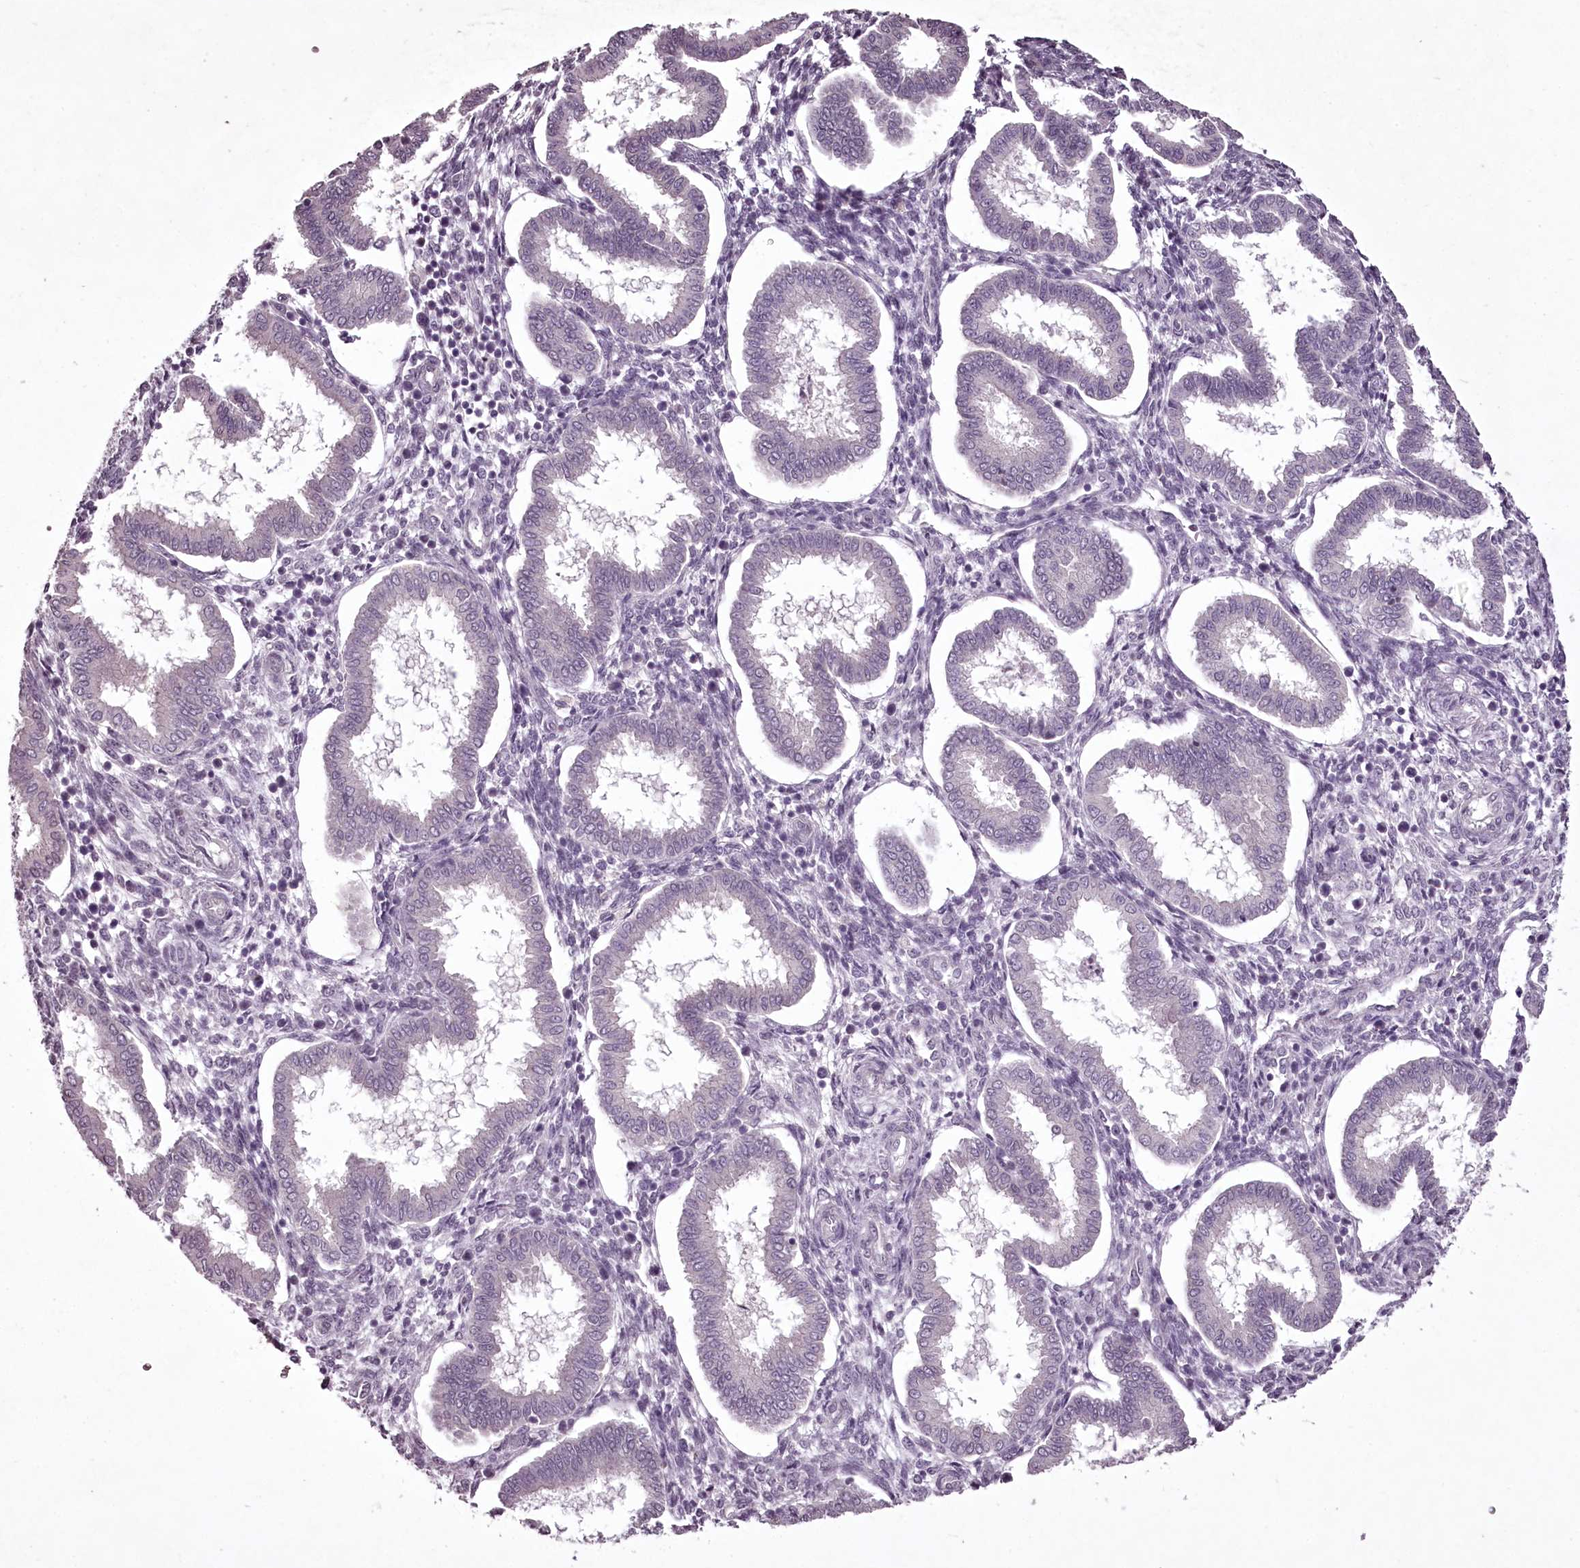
{"staining": {"intensity": "negative", "quantity": "none", "location": "none"}, "tissue": "endometrium", "cell_type": "Cells in endometrial stroma", "image_type": "normal", "snomed": [{"axis": "morphology", "description": "Normal tissue, NOS"}, {"axis": "topography", "description": "Endometrium"}], "caption": "Cells in endometrial stroma are negative for protein expression in benign human endometrium.", "gene": "C1orf56", "patient": {"sex": "female", "age": 24}}